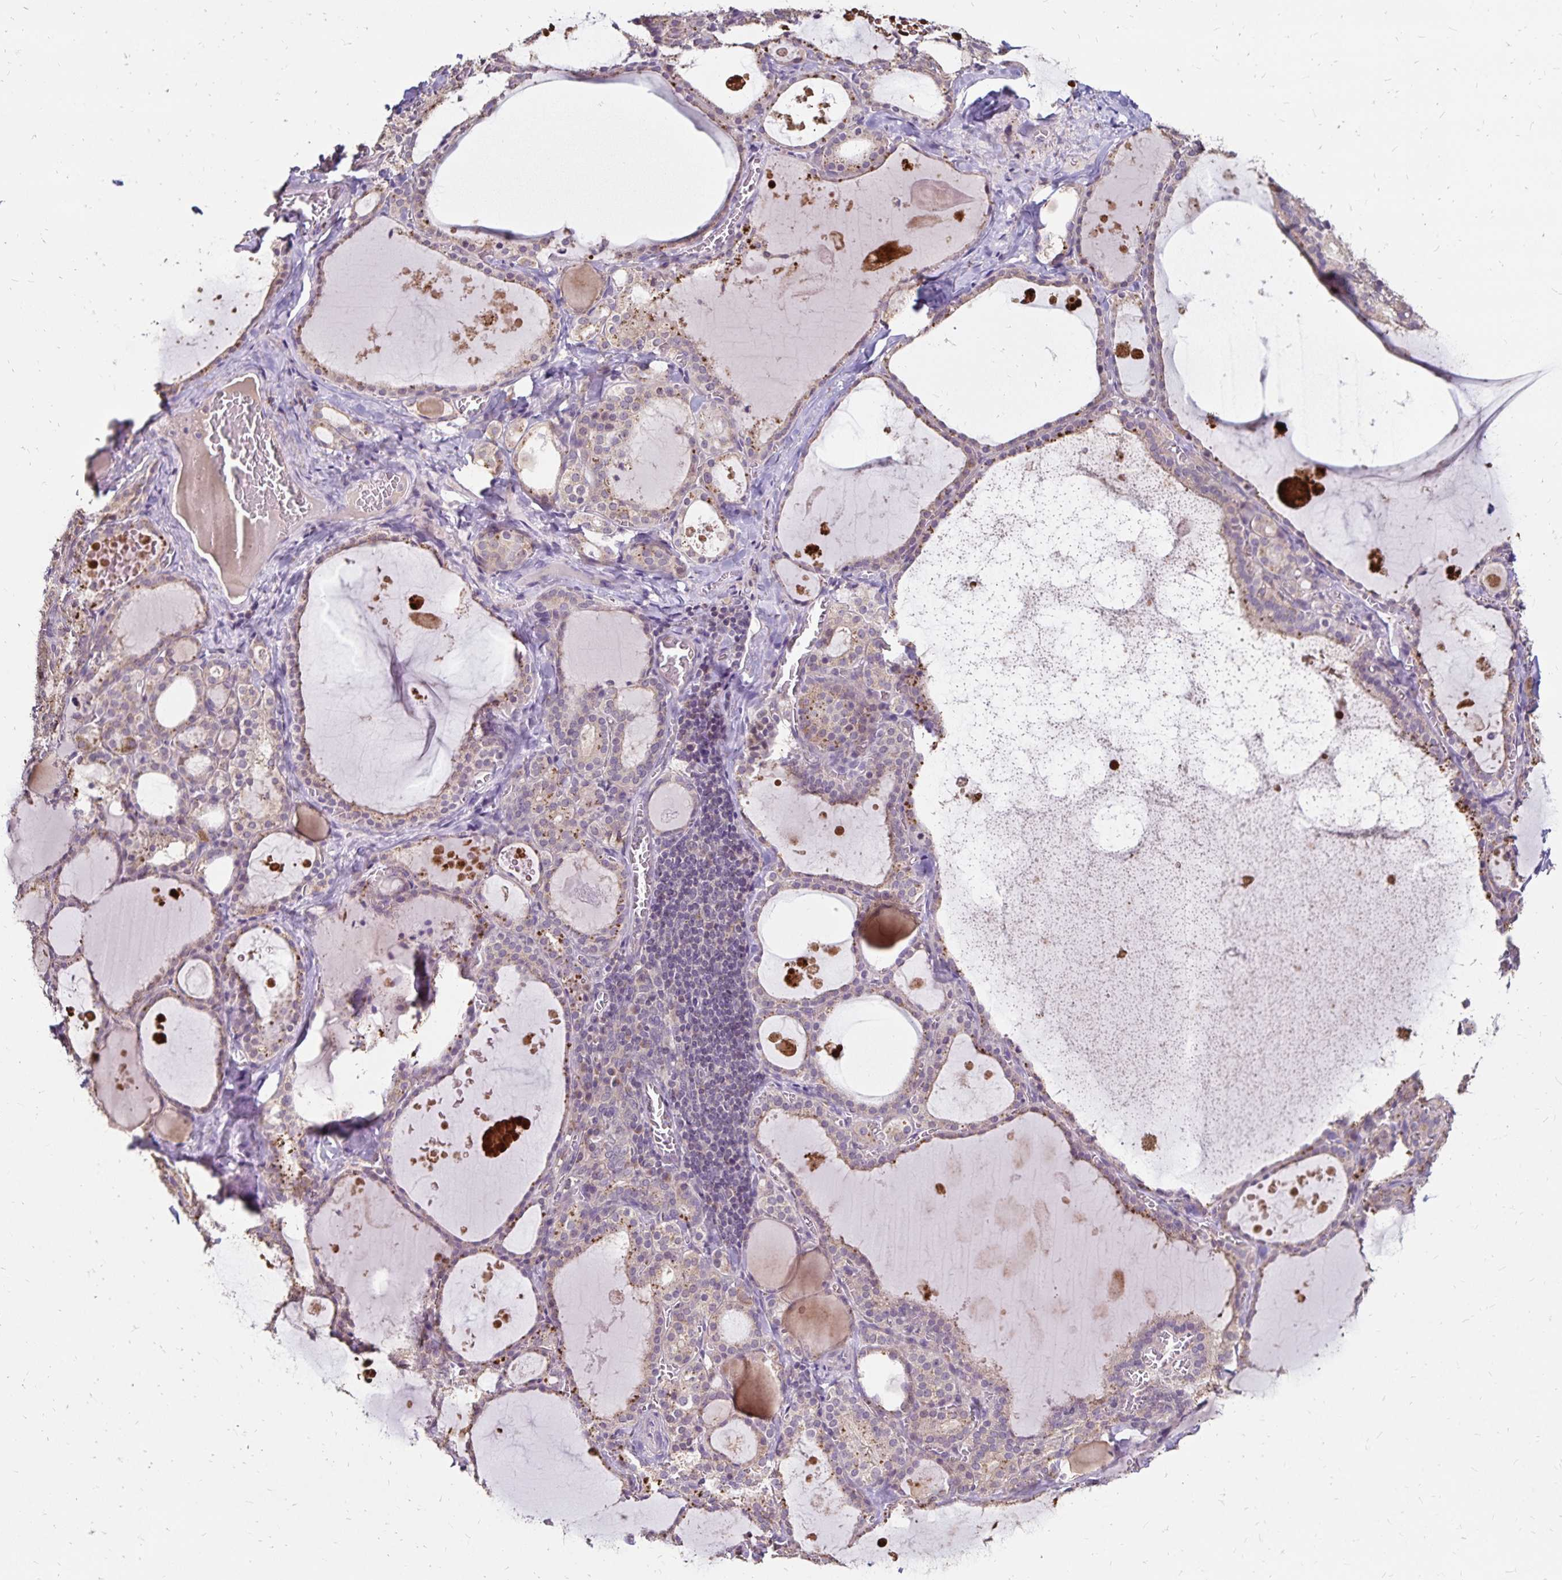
{"staining": {"intensity": "weak", "quantity": "25%-75%", "location": "cytoplasmic/membranous"}, "tissue": "thyroid gland", "cell_type": "Glandular cells", "image_type": "normal", "snomed": [{"axis": "morphology", "description": "Normal tissue, NOS"}, {"axis": "topography", "description": "Thyroid gland"}], "caption": "A brown stain labels weak cytoplasmic/membranous expression of a protein in glandular cells of benign human thyroid gland. The protein is shown in brown color, while the nuclei are stained blue.", "gene": "EMC10", "patient": {"sex": "male", "age": 56}}